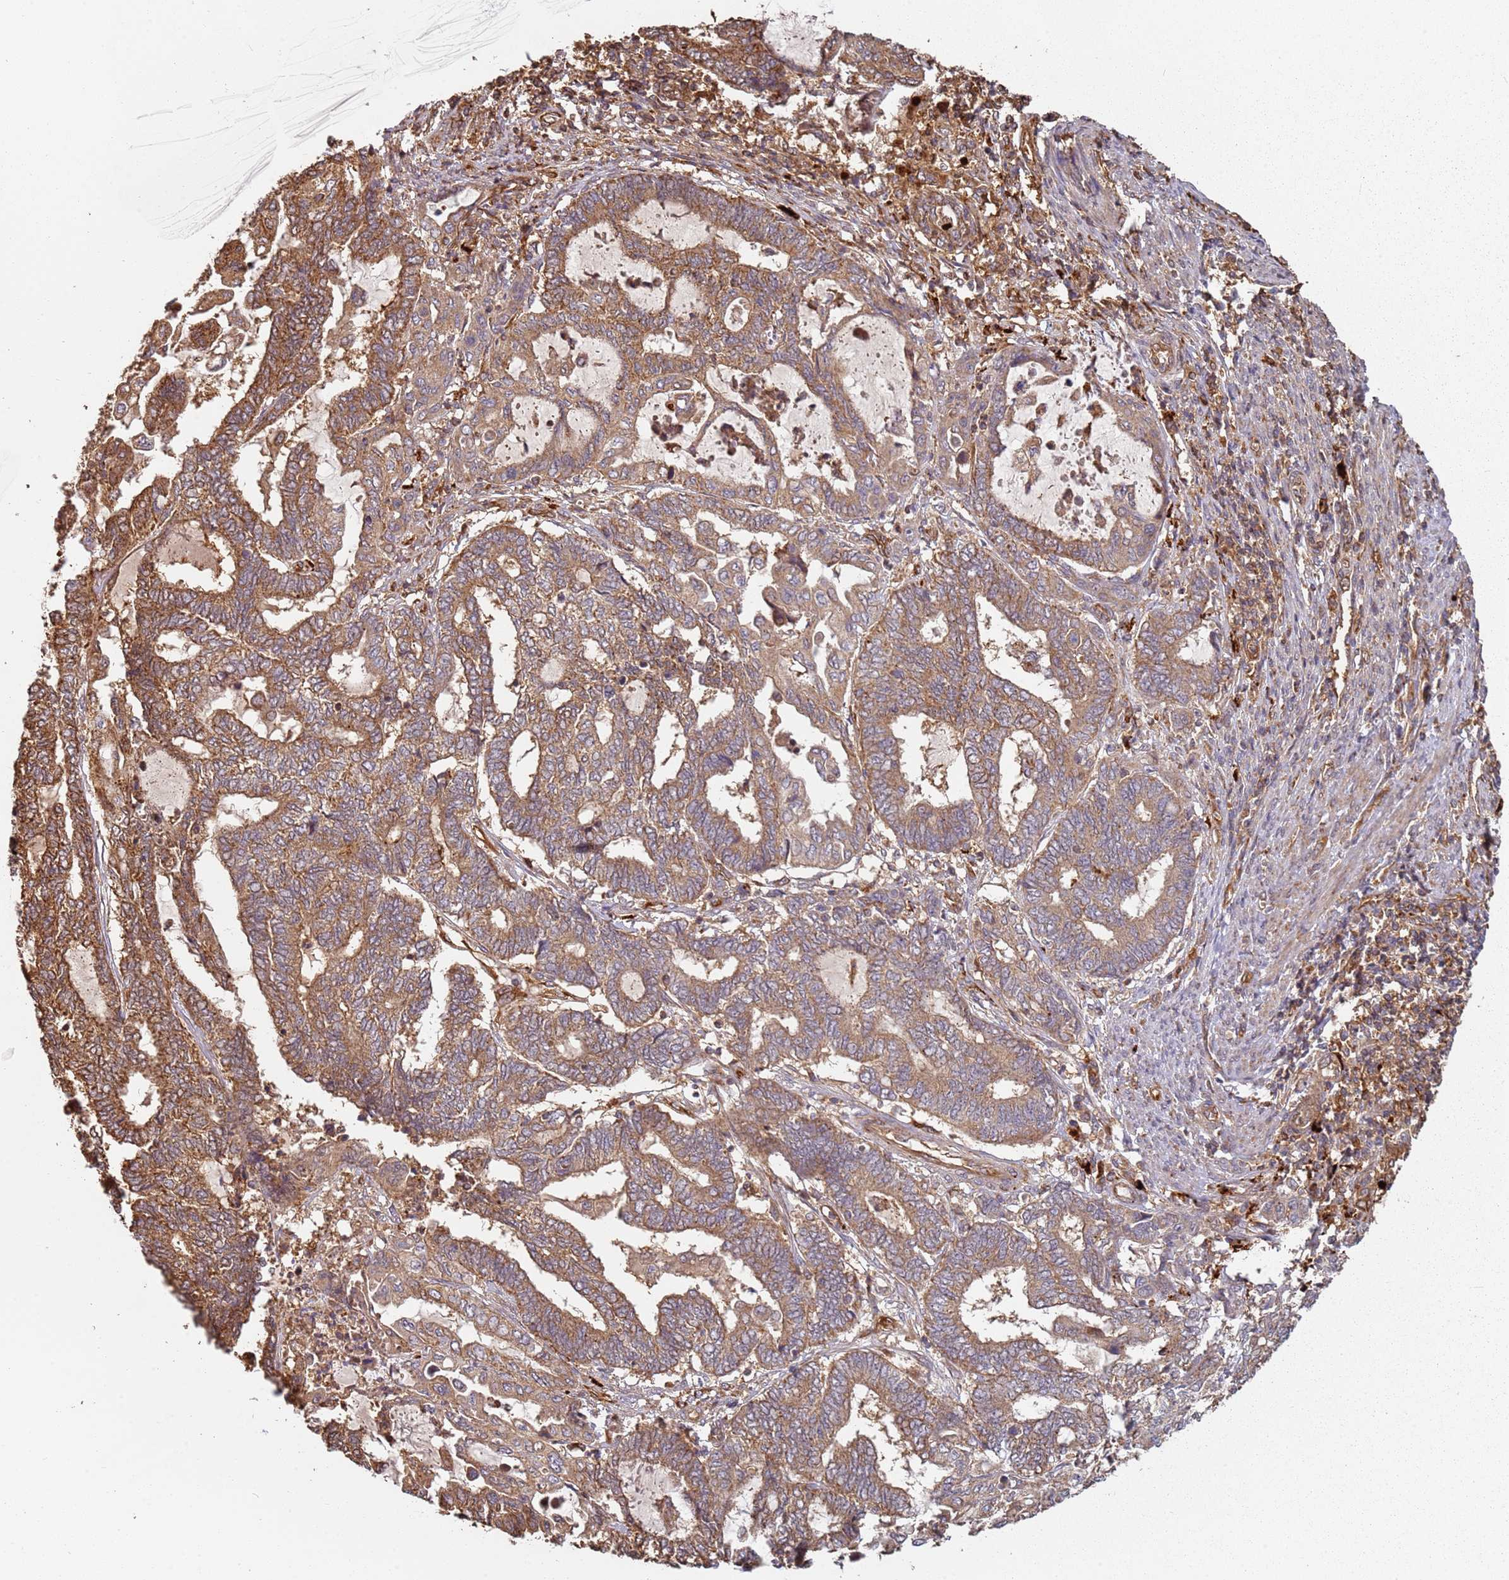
{"staining": {"intensity": "moderate", "quantity": ">75%", "location": "cytoplasmic/membranous"}, "tissue": "endometrial cancer", "cell_type": "Tumor cells", "image_type": "cancer", "snomed": [{"axis": "morphology", "description": "Adenocarcinoma, NOS"}, {"axis": "topography", "description": "Uterus"}, {"axis": "topography", "description": "Endometrium"}], "caption": "IHC image of human endometrial cancer stained for a protein (brown), which displays medium levels of moderate cytoplasmic/membranous expression in about >75% of tumor cells.", "gene": "SCGB2B2", "patient": {"sex": "female", "age": 70}}